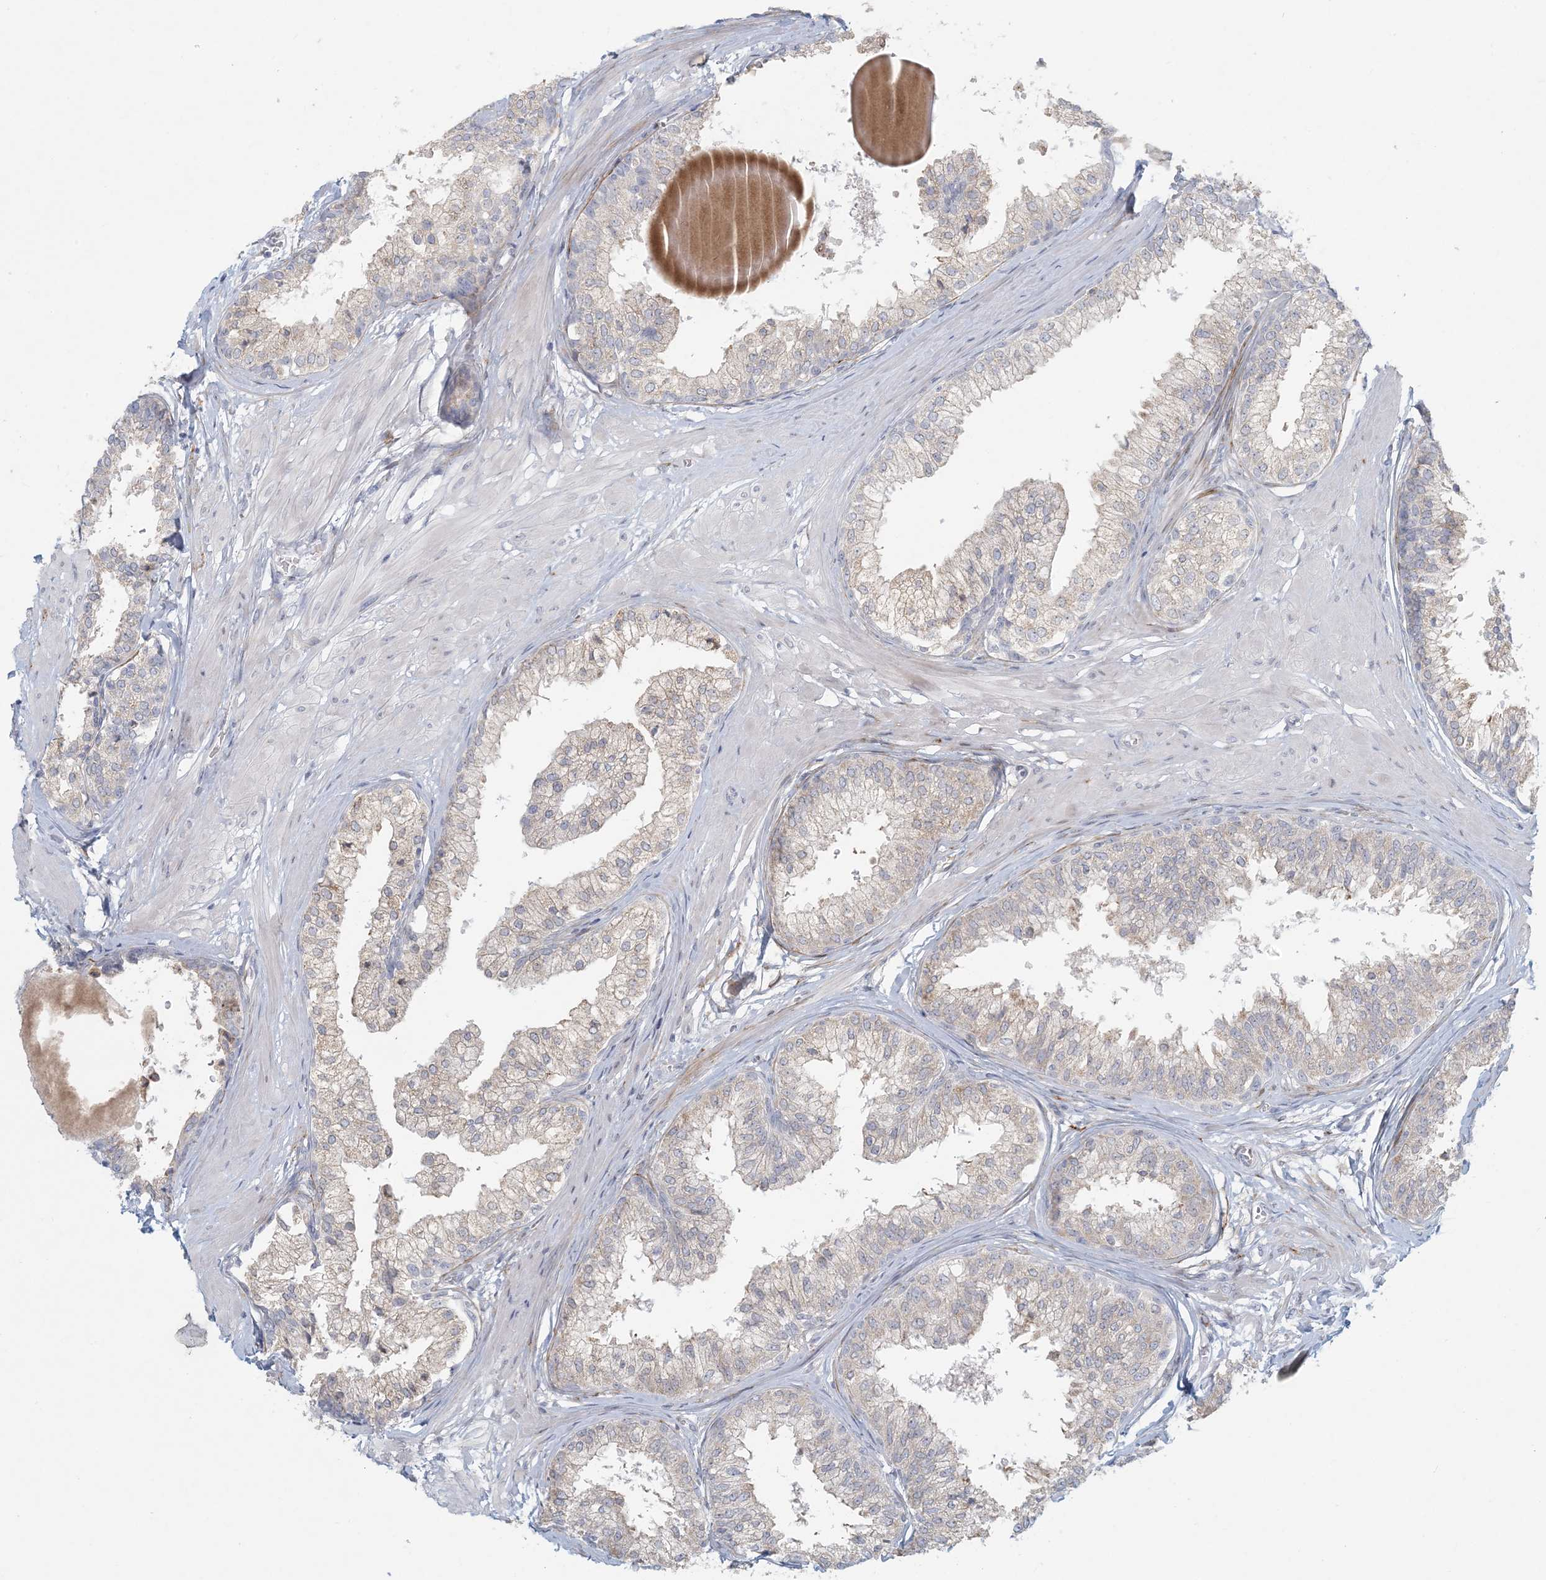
{"staining": {"intensity": "negative", "quantity": "none", "location": "none"}, "tissue": "prostate", "cell_type": "Glandular cells", "image_type": "normal", "snomed": [{"axis": "morphology", "description": "Normal tissue, NOS"}, {"axis": "topography", "description": "Prostate"}], "caption": "Prostate stained for a protein using immunohistochemistry (IHC) shows no staining glandular cells.", "gene": "ZNF385D", "patient": {"sex": "male", "age": 48}}